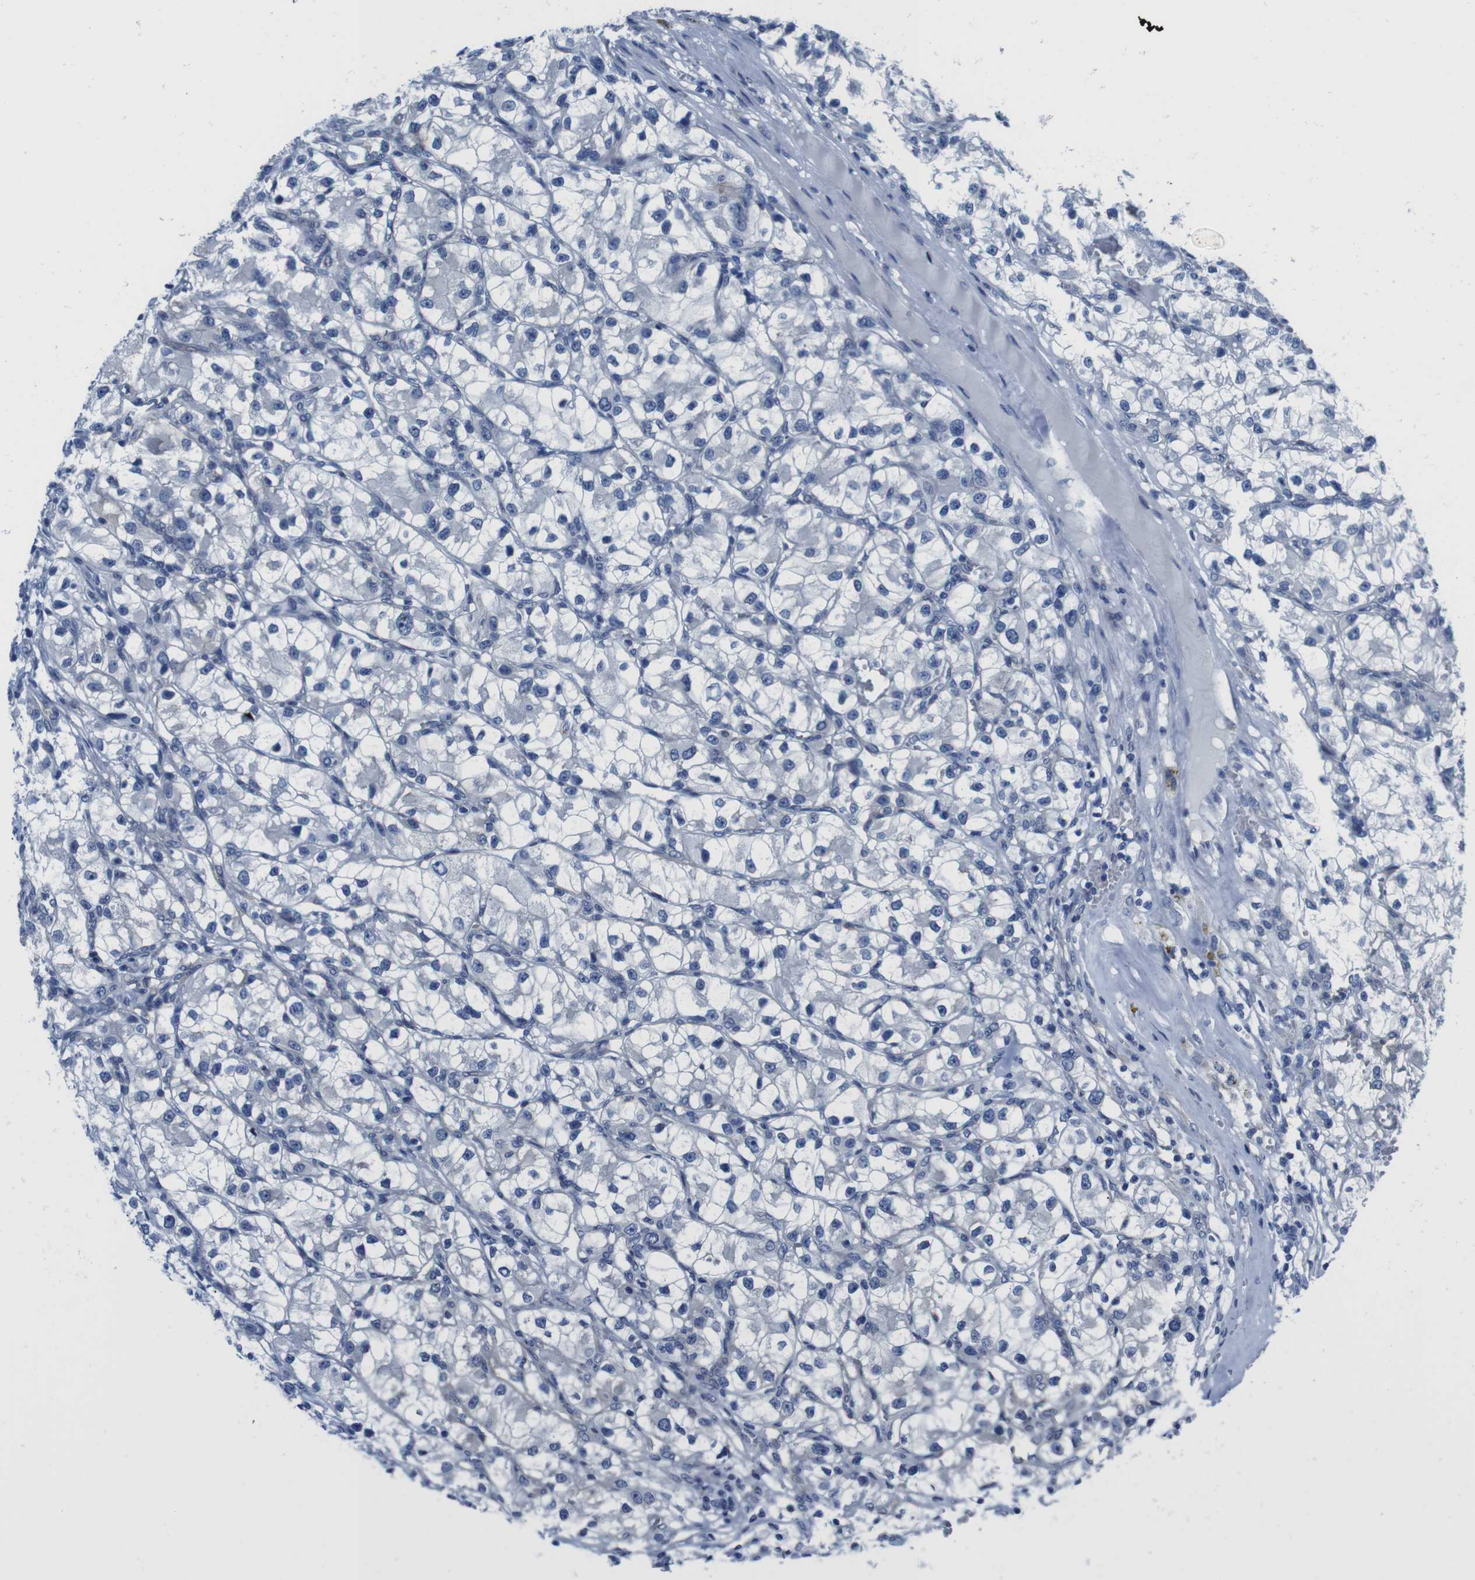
{"staining": {"intensity": "negative", "quantity": "none", "location": "none"}, "tissue": "renal cancer", "cell_type": "Tumor cells", "image_type": "cancer", "snomed": [{"axis": "morphology", "description": "Adenocarcinoma, NOS"}, {"axis": "topography", "description": "Kidney"}], "caption": "The immunohistochemistry (IHC) micrograph has no significant expression in tumor cells of renal cancer (adenocarcinoma) tissue.", "gene": "EIF4A1", "patient": {"sex": "female", "age": 57}}